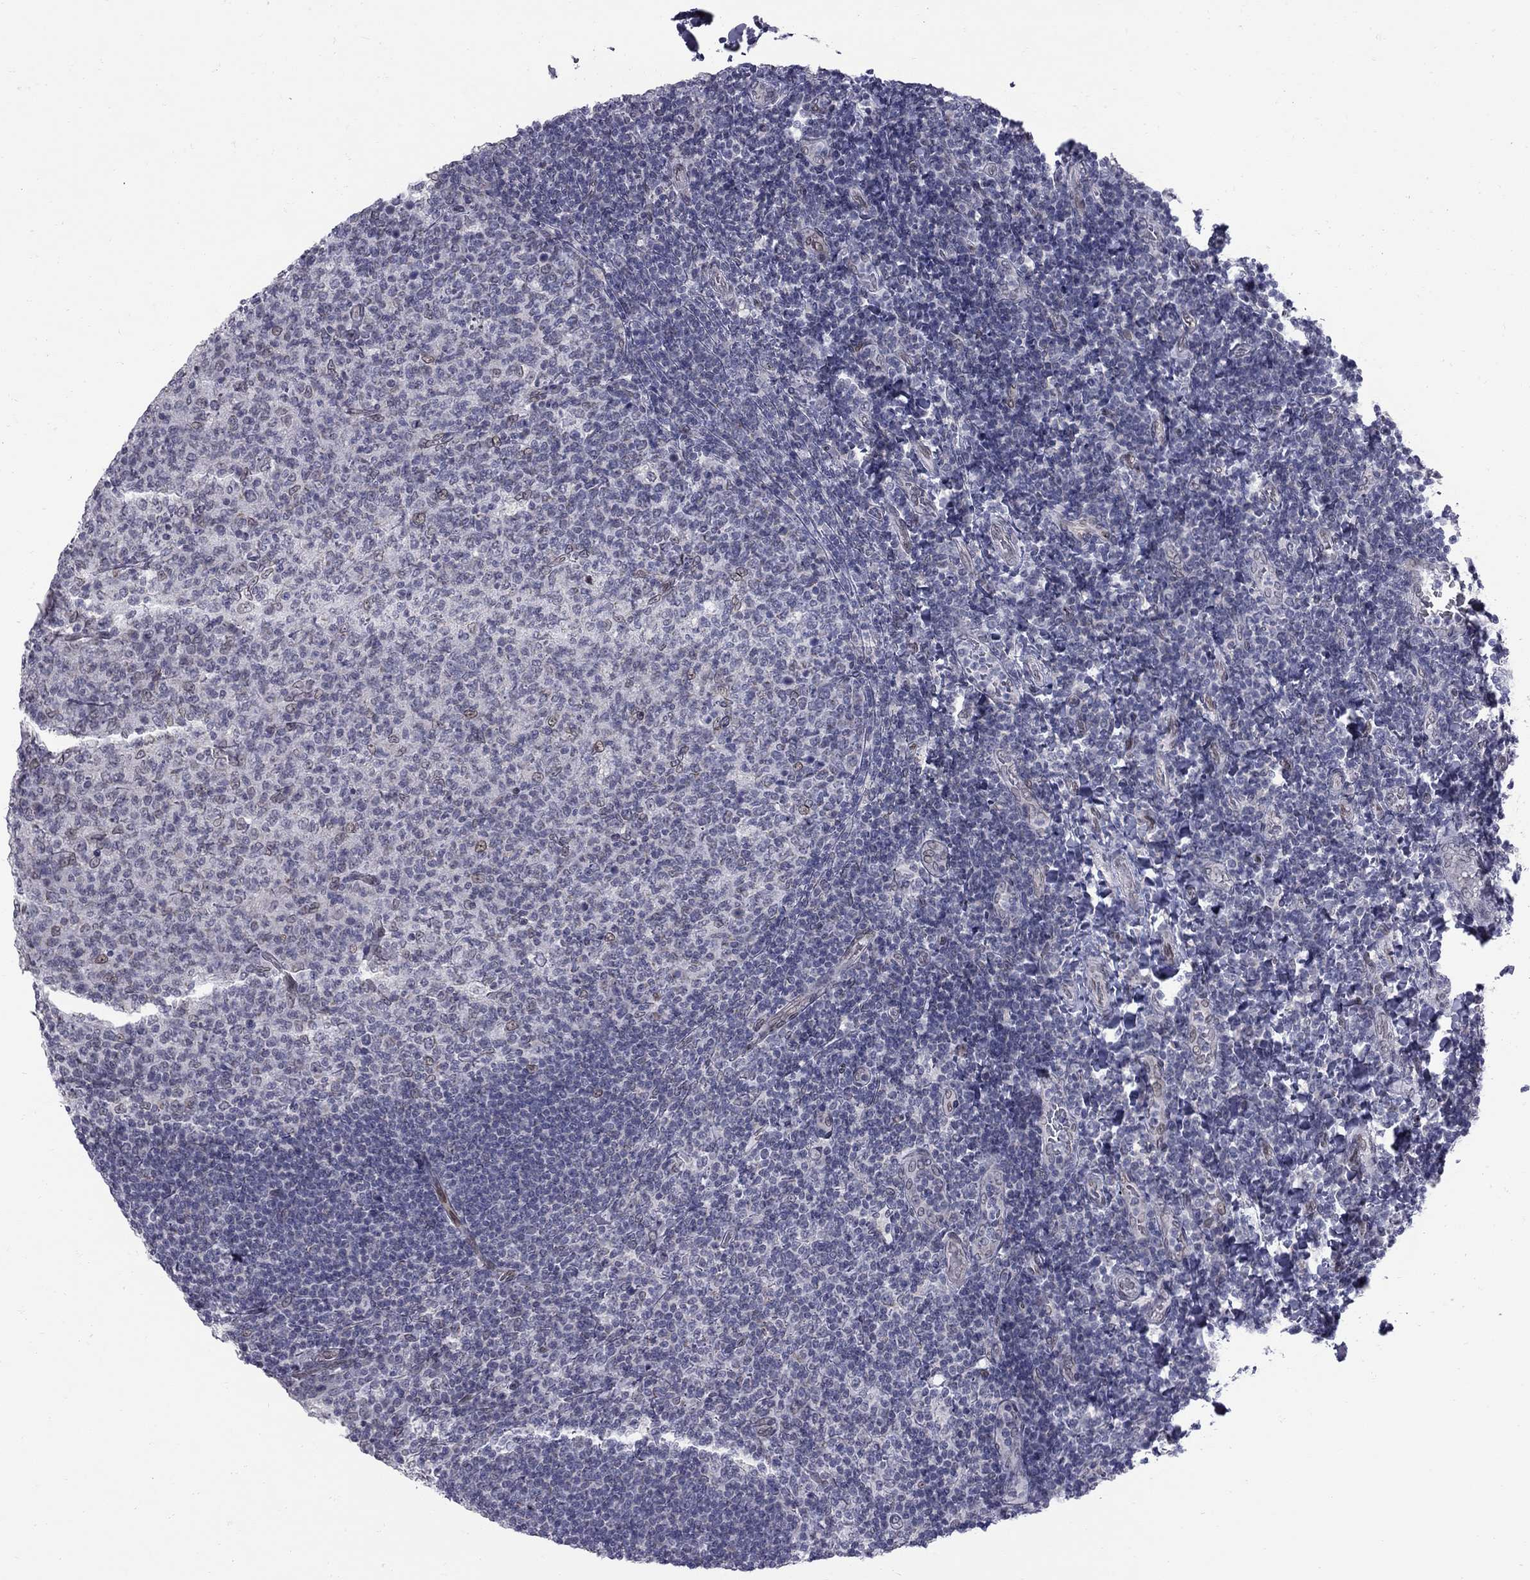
{"staining": {"intensity": "negative", "quantity": "none", "location": "none"}, "tissue": "tonsil", "cell_type": "Germinal center cells", "image_type": "normal", "snomed": [{"axis": "morphology", "description": "Normal tissue, NOS"}, {"axis": "topography", "description": "Tonsil"}], "caption": "The micrograph reveals no staining of germinal center cells in normal tonsil.", "gene": "CLTCL1", "patient": {"sex": "female", "age": 10}}